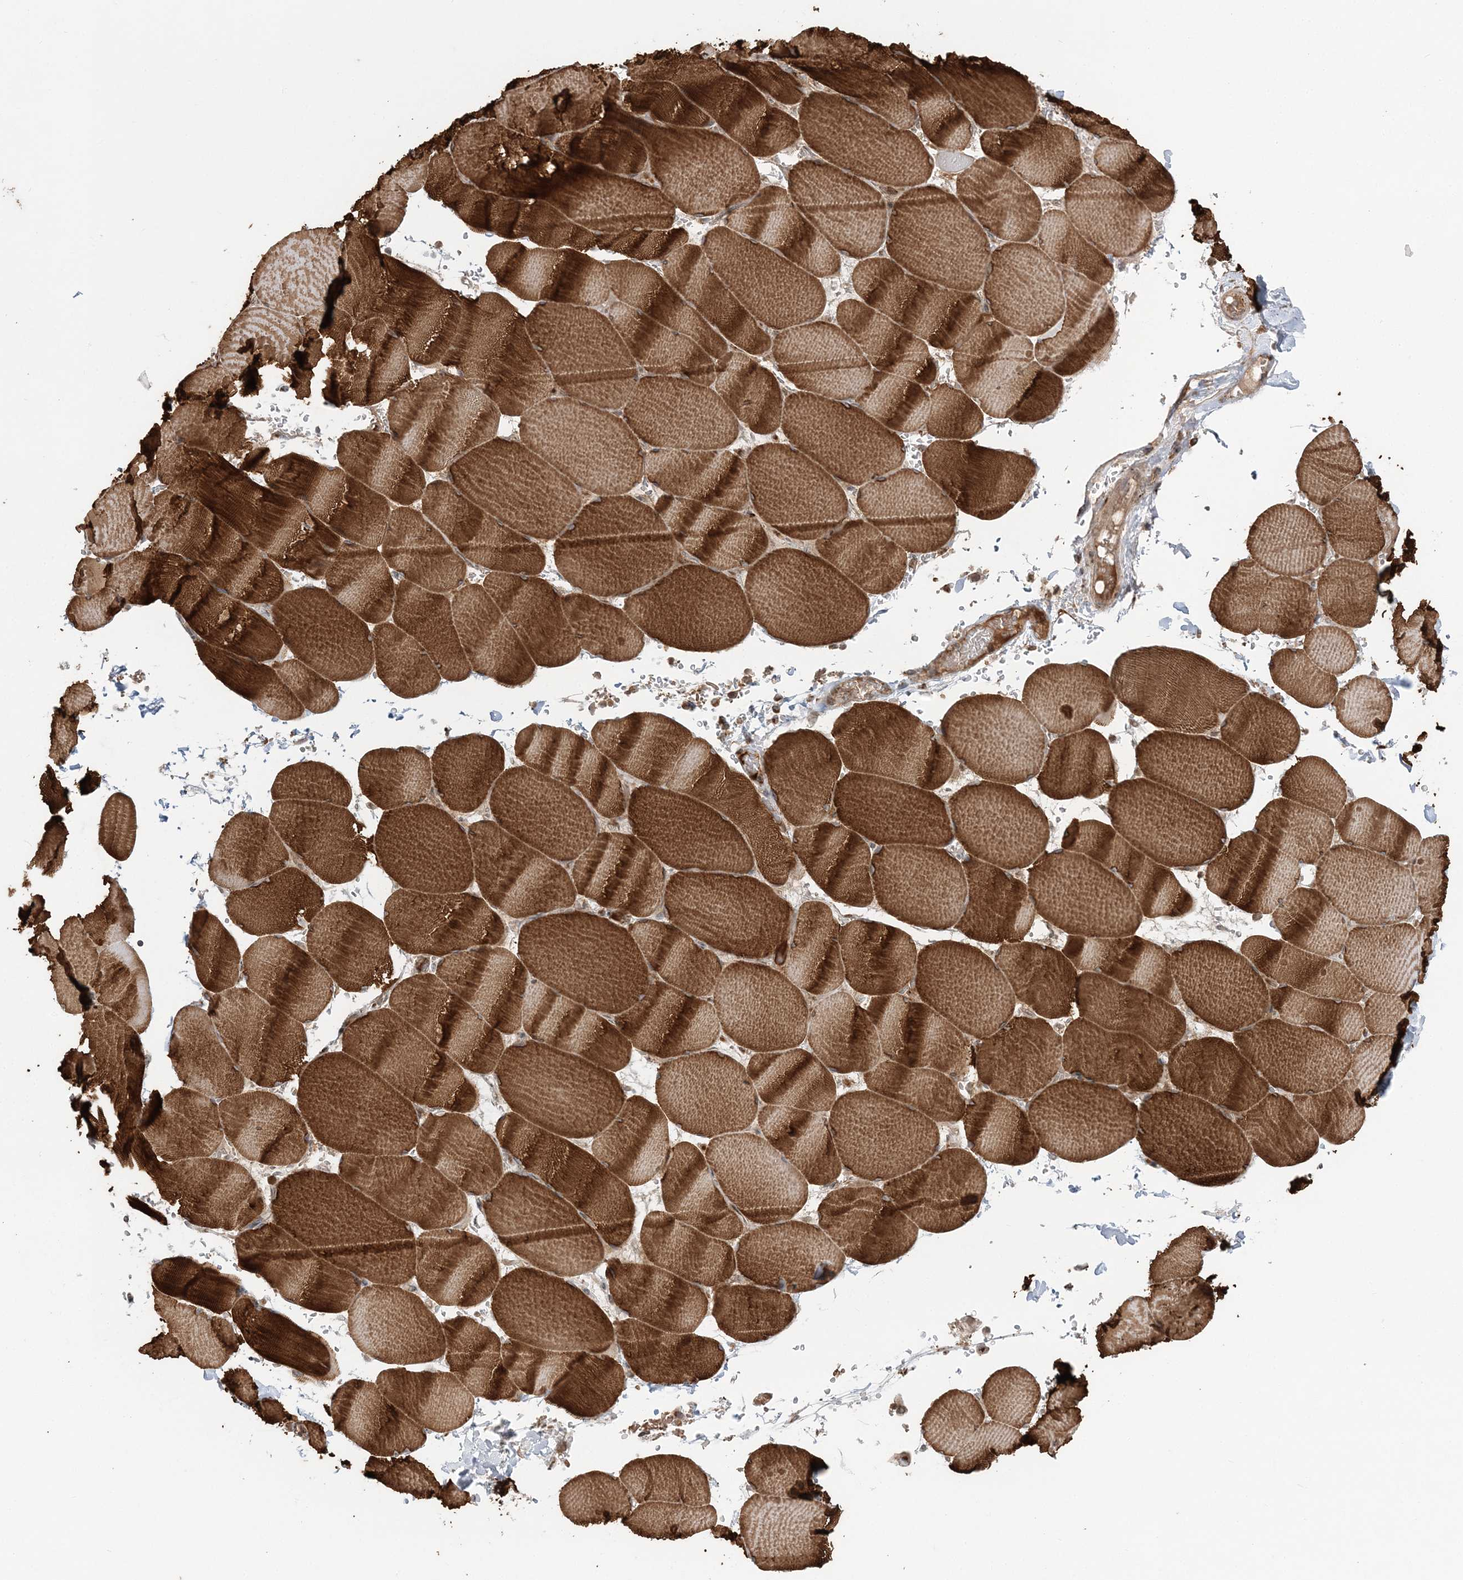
{"staining": {"intensity": "strong", "quantity": ">75%", "location": "cytoplasmic/membranous"}, "tissue": "skeletal muscle", "cell_type": "Myocytes", "image_type": "normal", "snomed": [{"axis": "morphology", "description": "Normal tissue, NOS"}, {"axis": "topography", "description": "Skeletal muscle"}, {"axis": "topography", "description": "Head-Neck"}], "caption": "Immunohistochemistry (IHC) (DAB) staining of unremarkable human skeletal muscle displays strong cytoplasmic/membranous protein staining in approximately >75% of myocytes.", "gene": "ABCC3", "patient": {"sex": "male", "age": 66}}